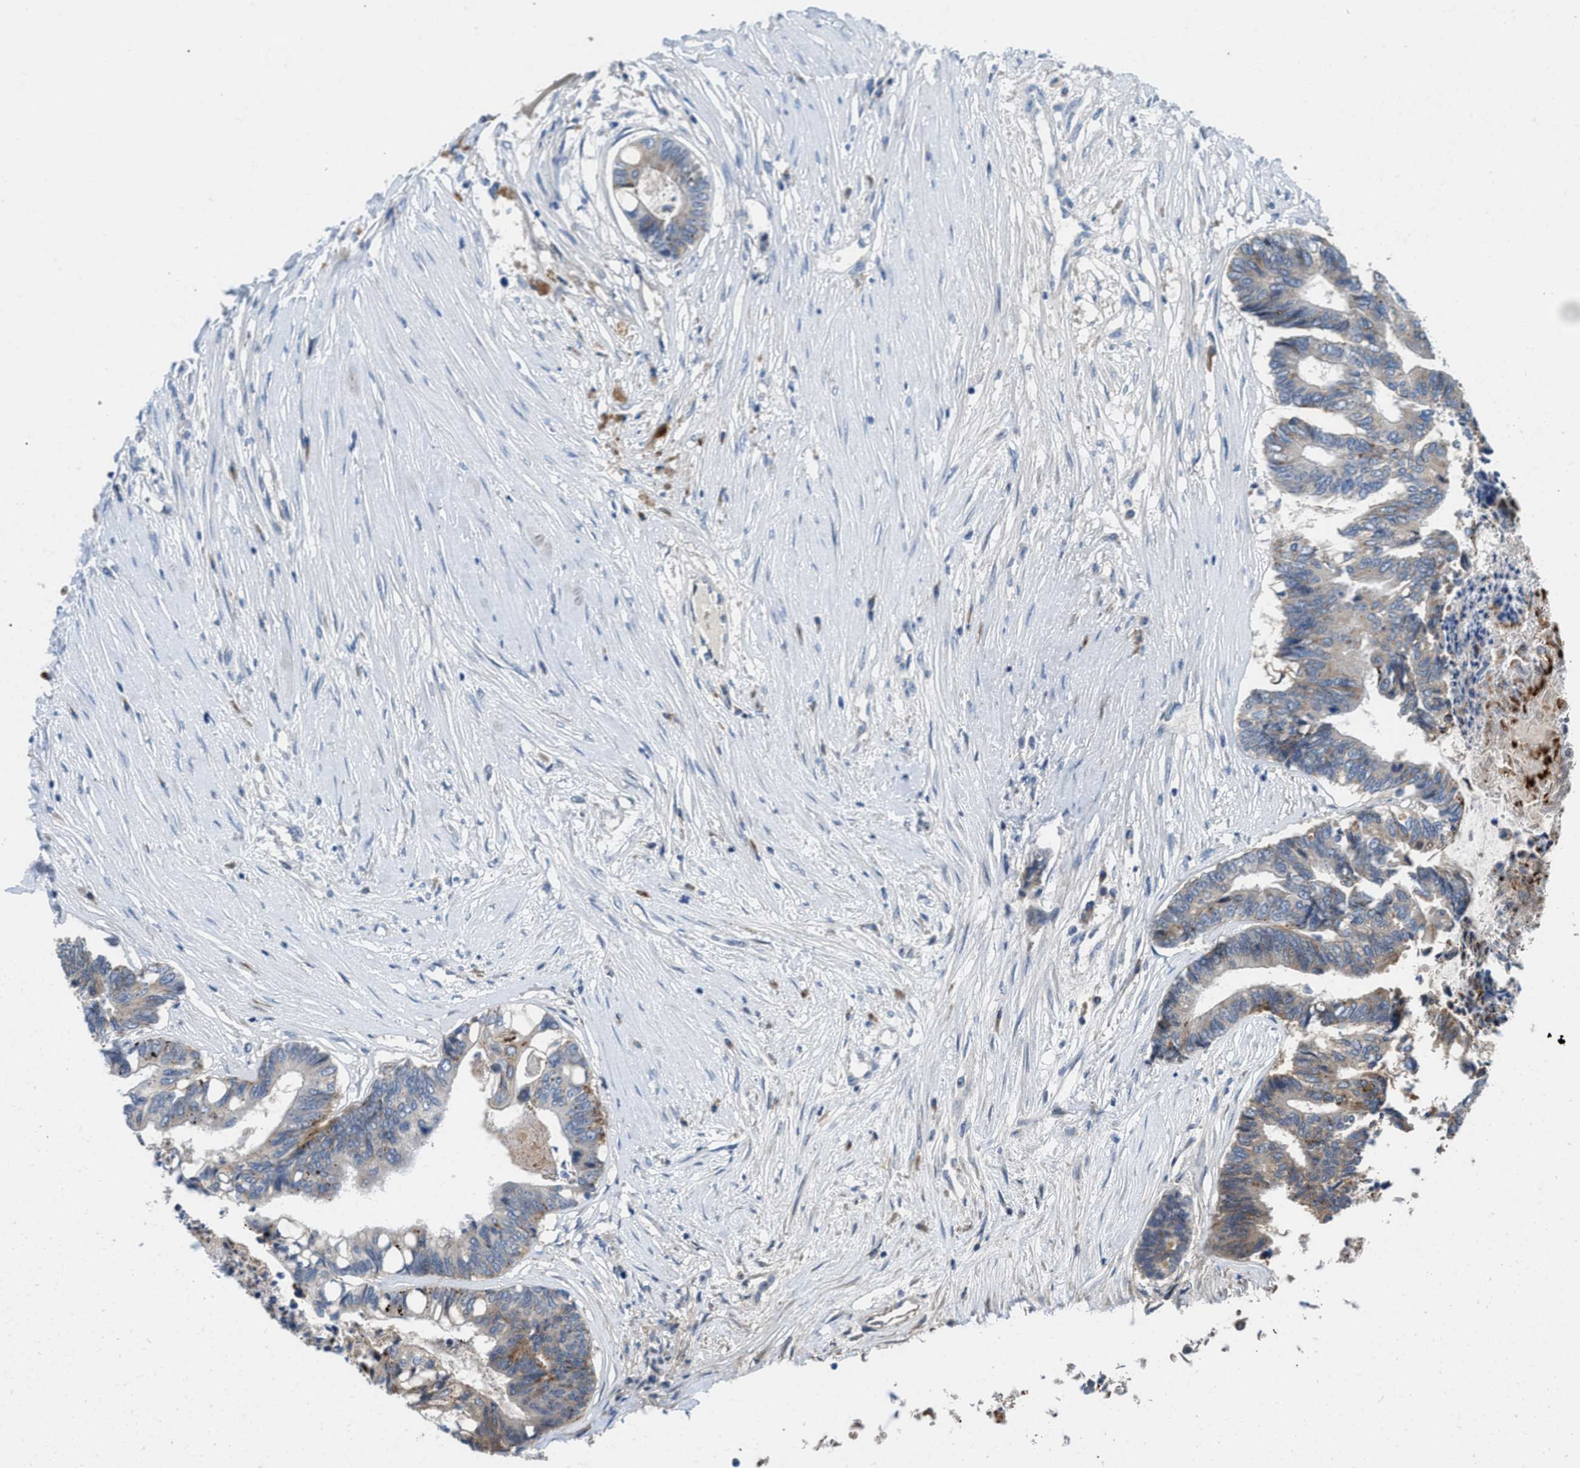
{"staining": {"intensity": "weak", "quantity": "25%-75%", "location": "cytoplasmic/membranous"}, "tissue": "colorectal cancer", "cell_type": "Tumor cells", "image_type": "cancer", "snomed": [{"axis": "morphology", "description": "Adenocarcinoma, NOS"}, {"axis": "topography", "description": "Rectum"}], "caption": "Colorectal cancer (adenocarcinoma) stained with immunohistochemistry demonstrates weak cytoplasmic/membranous positivity in about 25%-75% of tumor cells.", "gene": "TSPAN3", "patient": {"sex": "male", "age": 63}}